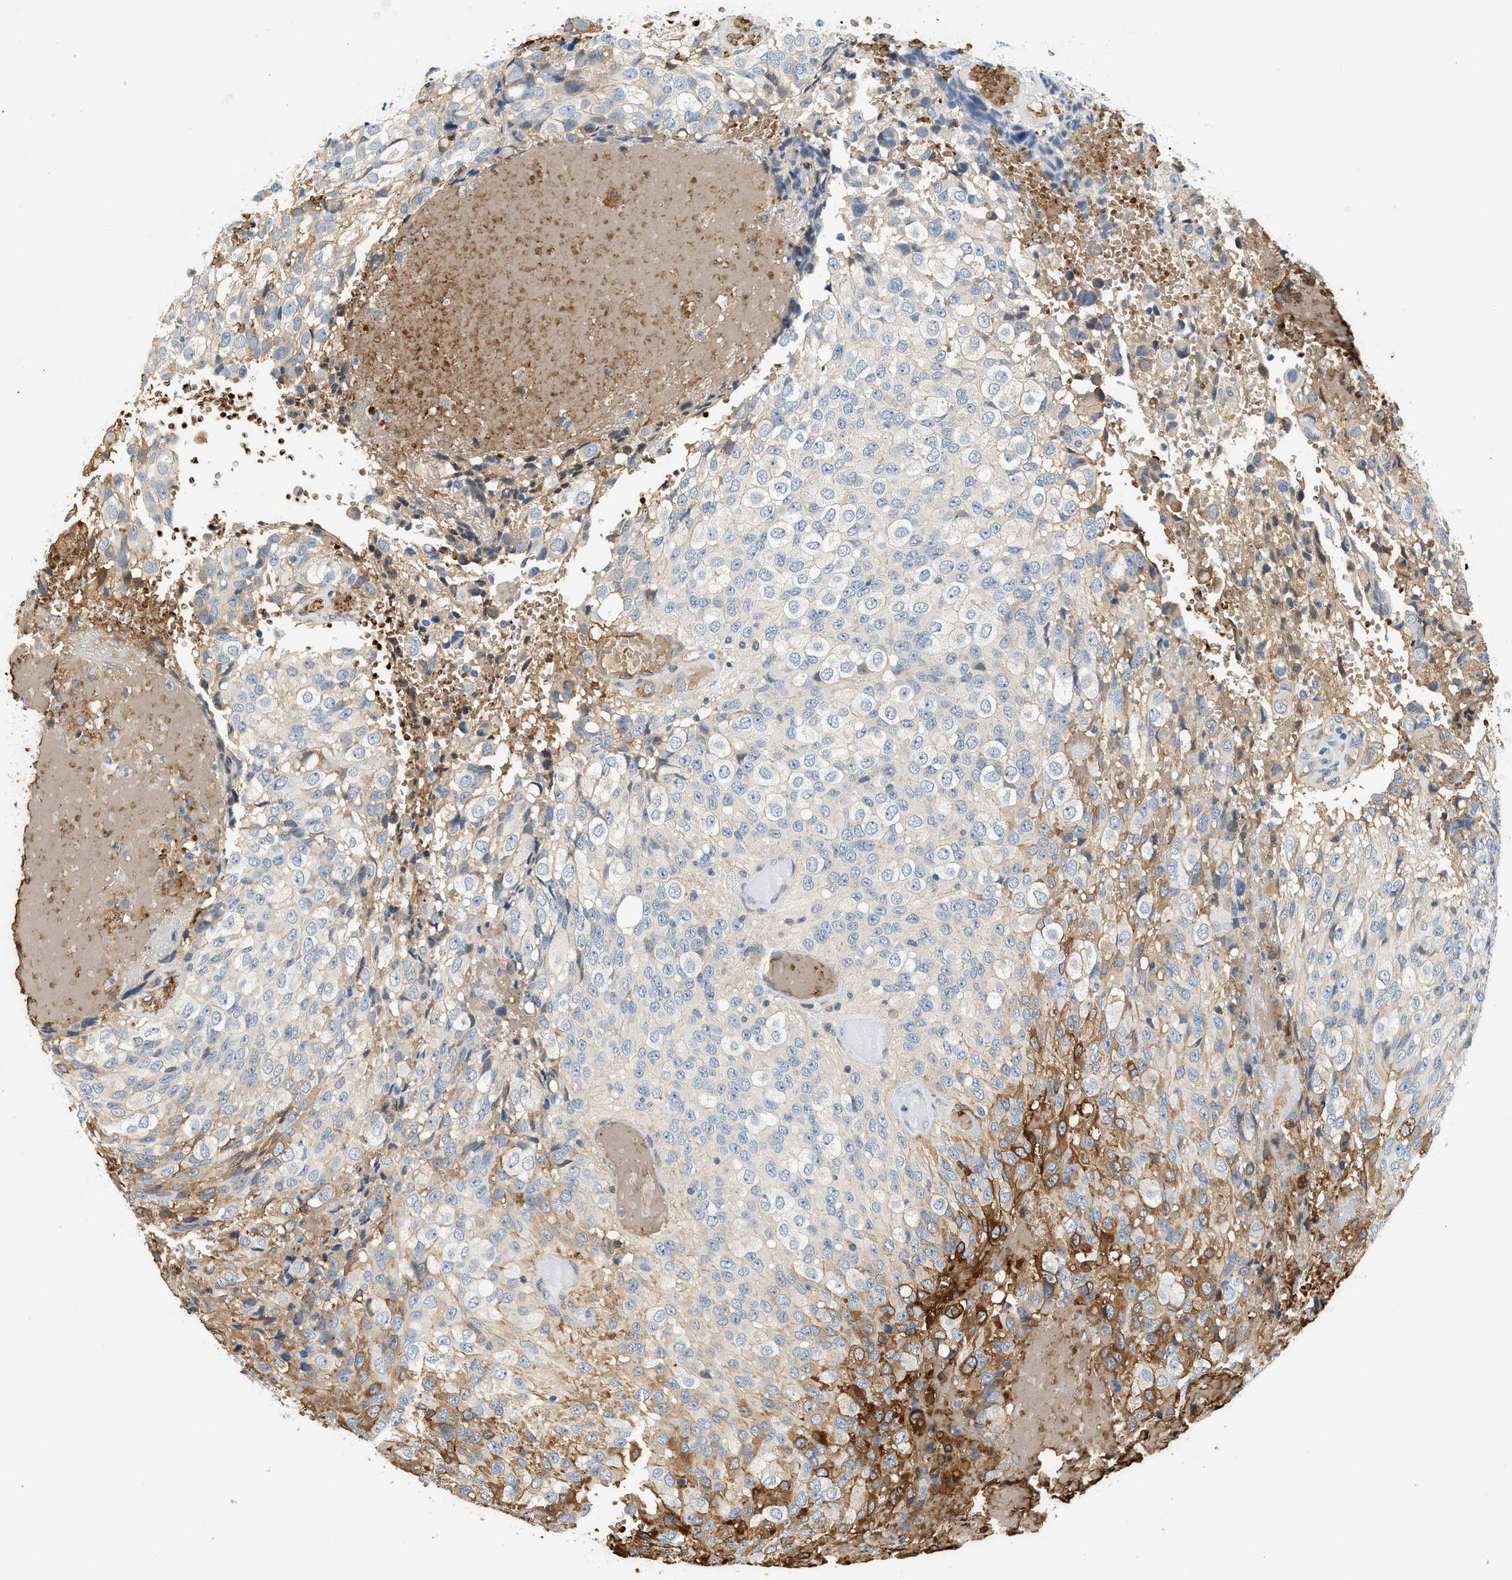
{"staining": {"intensity": "negative", "quantity": "none", "location": "none"}, "tissue": "glioma", "cell_type": "Tumor cells", "image_type": "cancer", "snomed": [{"axis": "morphology", "description": "Glioma, malignant, High grade"}, {"axis": "topography", "description": "Brain"}], "caption": "Tumor cells show no significant protein positivity in malignant glioma (high-grade). (Immunohistochemistry (ihc), brightfield microscopy, high magnification).", "gene": "CYTH2", "patient": {"sex": "male", "age": 32}}